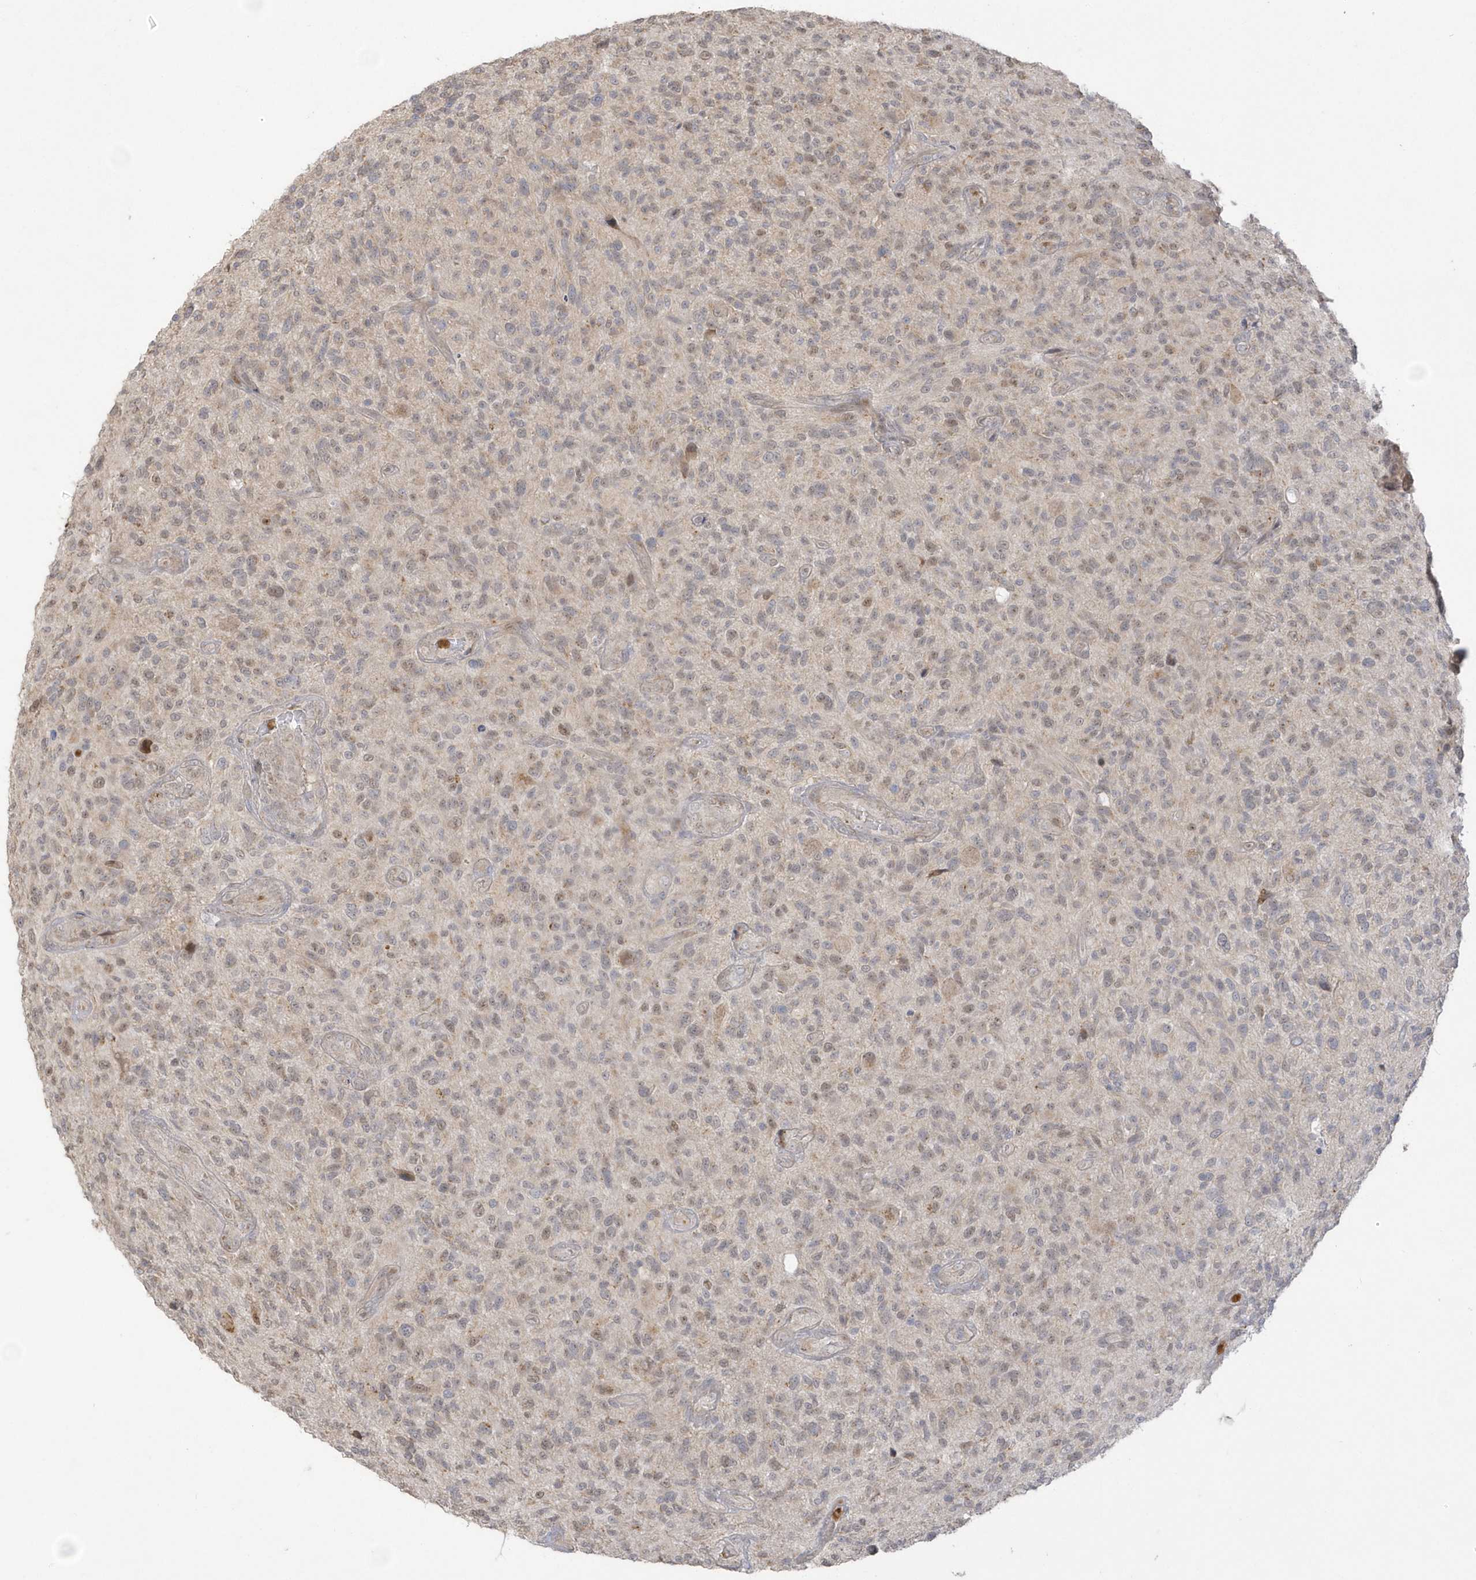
{"staining": {"intensity": "weak", "quantity": "25%-75%", "location": "nuclear"}, "tissue": "glioma", "cell_type": "Tumor cells", "image_type": "cancer", "snomed": [{"axis": "morphology", "description": "Glioma, malignant, High grade"}, {"axis": "topography", "description": "Brain"}], "caption": "Glioma stained for a protein reveals weak nuclear positivity in tumor cells. The protein of interest is shown in brown color, while the nuclei are stained blue.", "gene": "NAF1", "patient": {"sex": "male", "age": 47}}